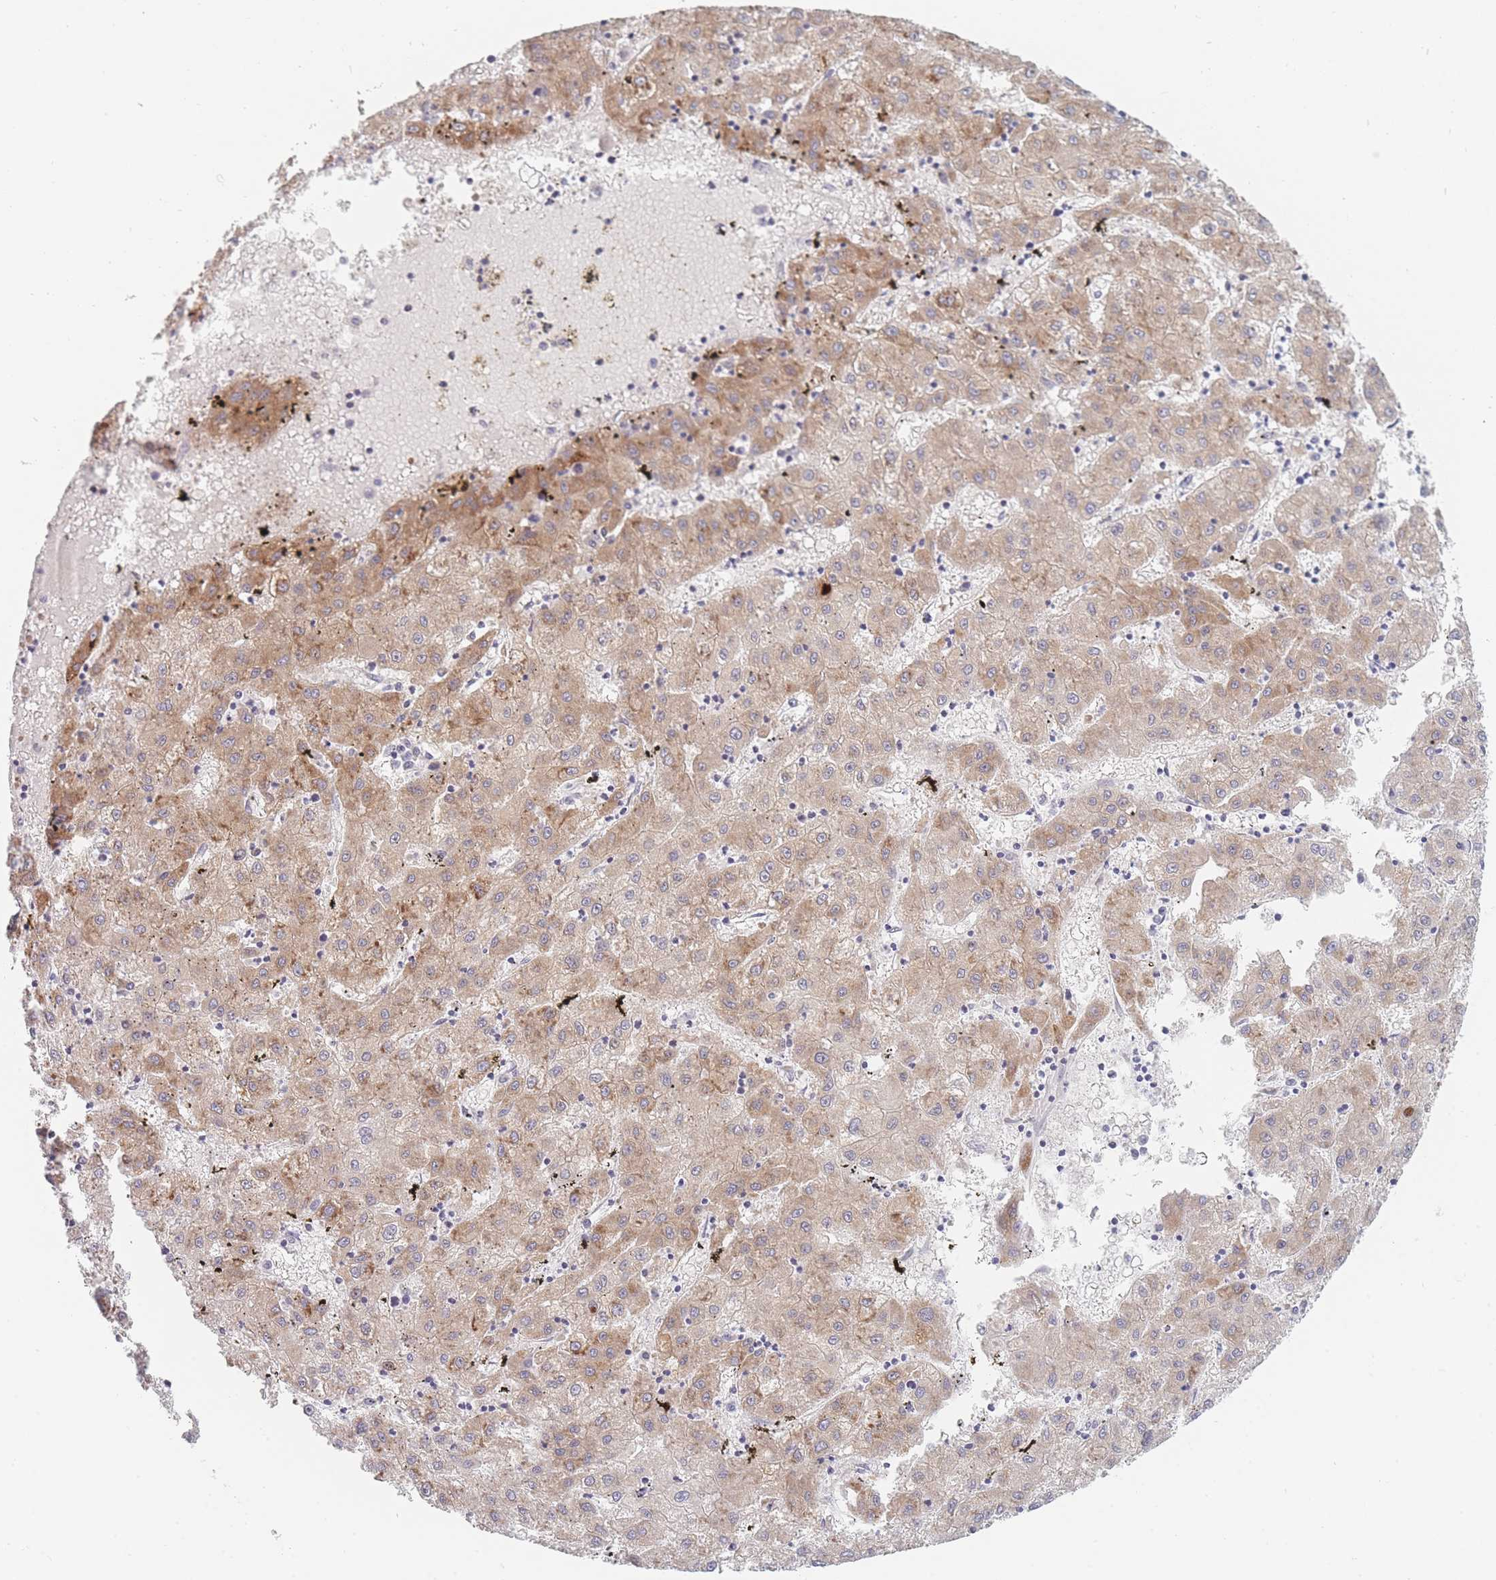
{"staining": {"intensity": "weak", "quantity": "25%-75%", "location": "cytoplasmic/membranous"}, "tissue": "liver cancer", "cell_type": "Tumor cells", "image_type": "cancer", "snomed": [{"axis": "morphology", "description": "Carcinoma, Hepatocellular, NOS"}, {"axis": "topography", "description": "Liver"}], "caption": "Protein analysis of liver cancer tissue demonstrates weak cytoplasmic/membranous staining in approximately 25%-75% of tumor cells.", "gene": "SPATS1", "patient": {"sex": "male", "age": 72}}